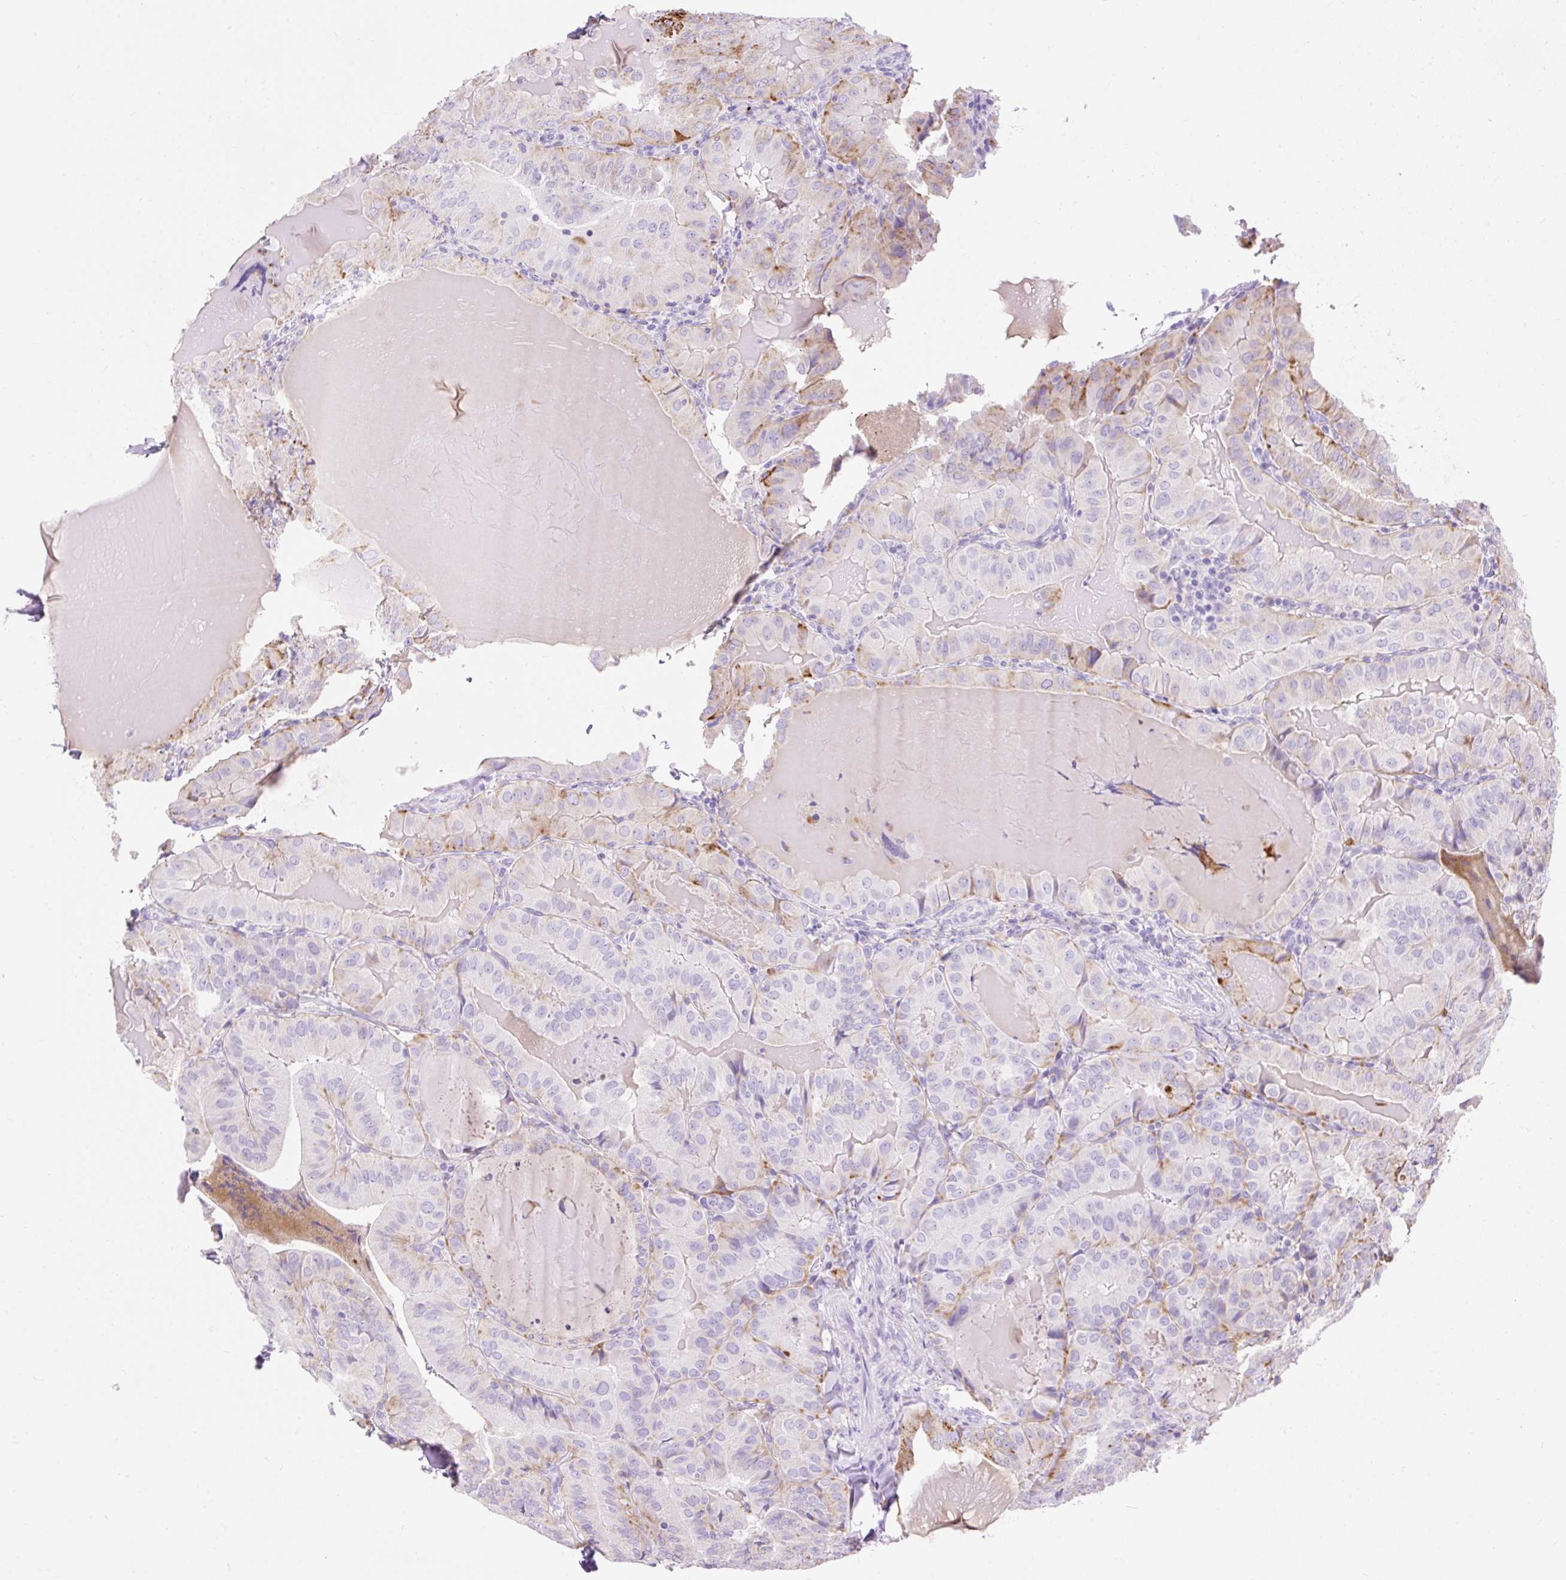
{"staining": {"intensity": "moderate", "quantity": "<25%", "location": "cytoplasmic/membranous"}, "tissue": "thyroid cancer", "cell_type": "Tumor cells", "image_type": "cancer", "snomed": [{"axis": "morphology", "description": "Papillary adenocarcinoma, NOS"}, {"axis": "topography", "description": "Thyroid gland"}], "caption": "Thyroid cancer (papillary adenocarcinoma) stained for a protein exhibits moderate cytoplasmic/membranous positivity in tumor cells.", "gene": "HEXB", "patient": {"sex": "female", "age": 68}}